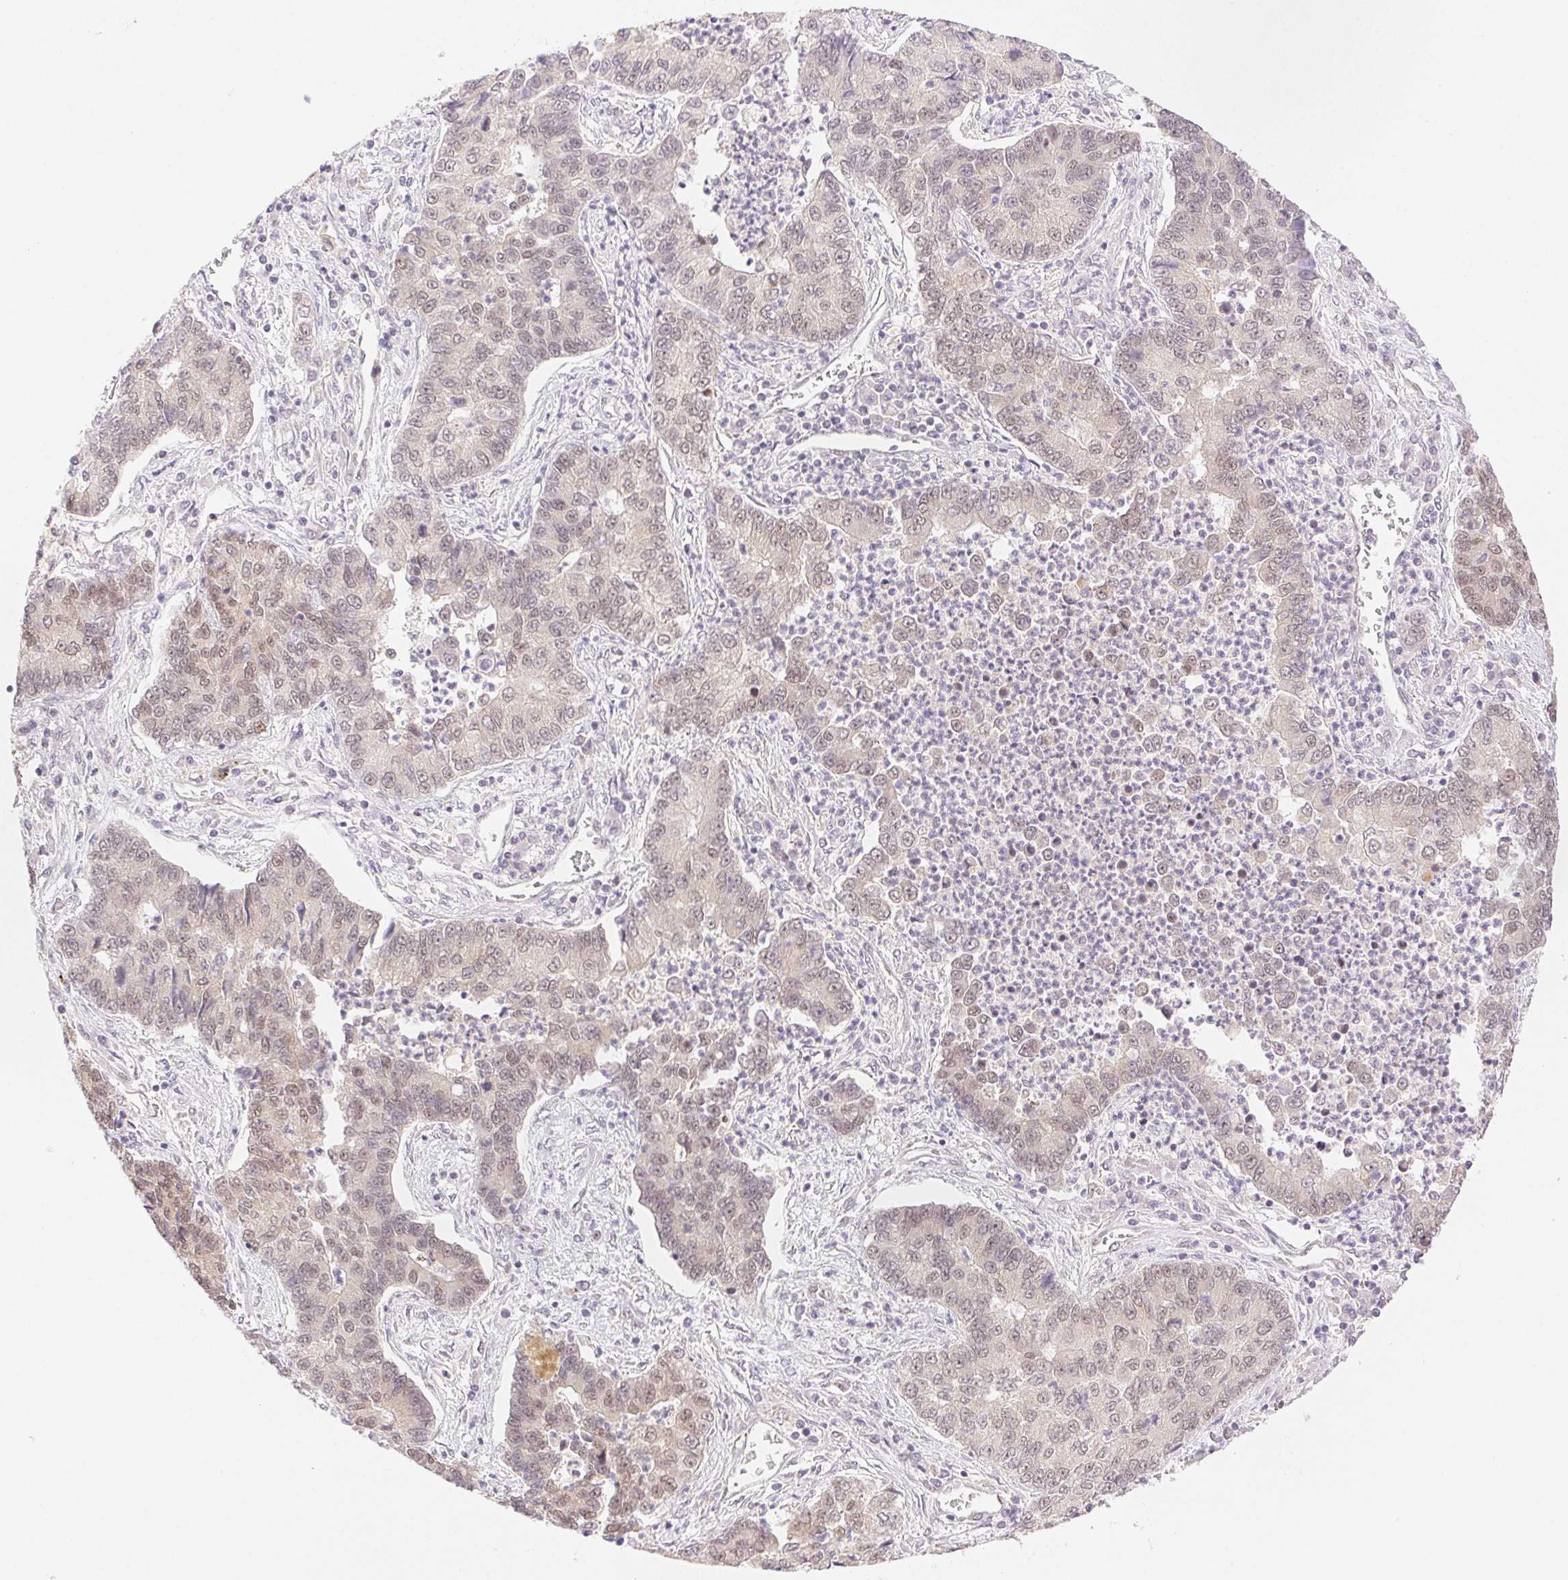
{"staining": {"intensity": "moderate", "quantity": "<25%", "location": "nuclear"}, "tissue": "lung cancer", "cell_type": "Tumor cells", "image_type": "cancer", "snomed": [{"axis": "morphology", "description": "Adenocarcinoma, NOS"}, {"axis": "topography", "description": "Lung"}], "caption": "Immunohistochemical staining of lung cancer (adenocarcinoma) displays moderate nuclear protein positivity in approximately <25% of tumor cells.", "gene": "H2AZ2", "patient": {"sex": "female", "age": 57}}